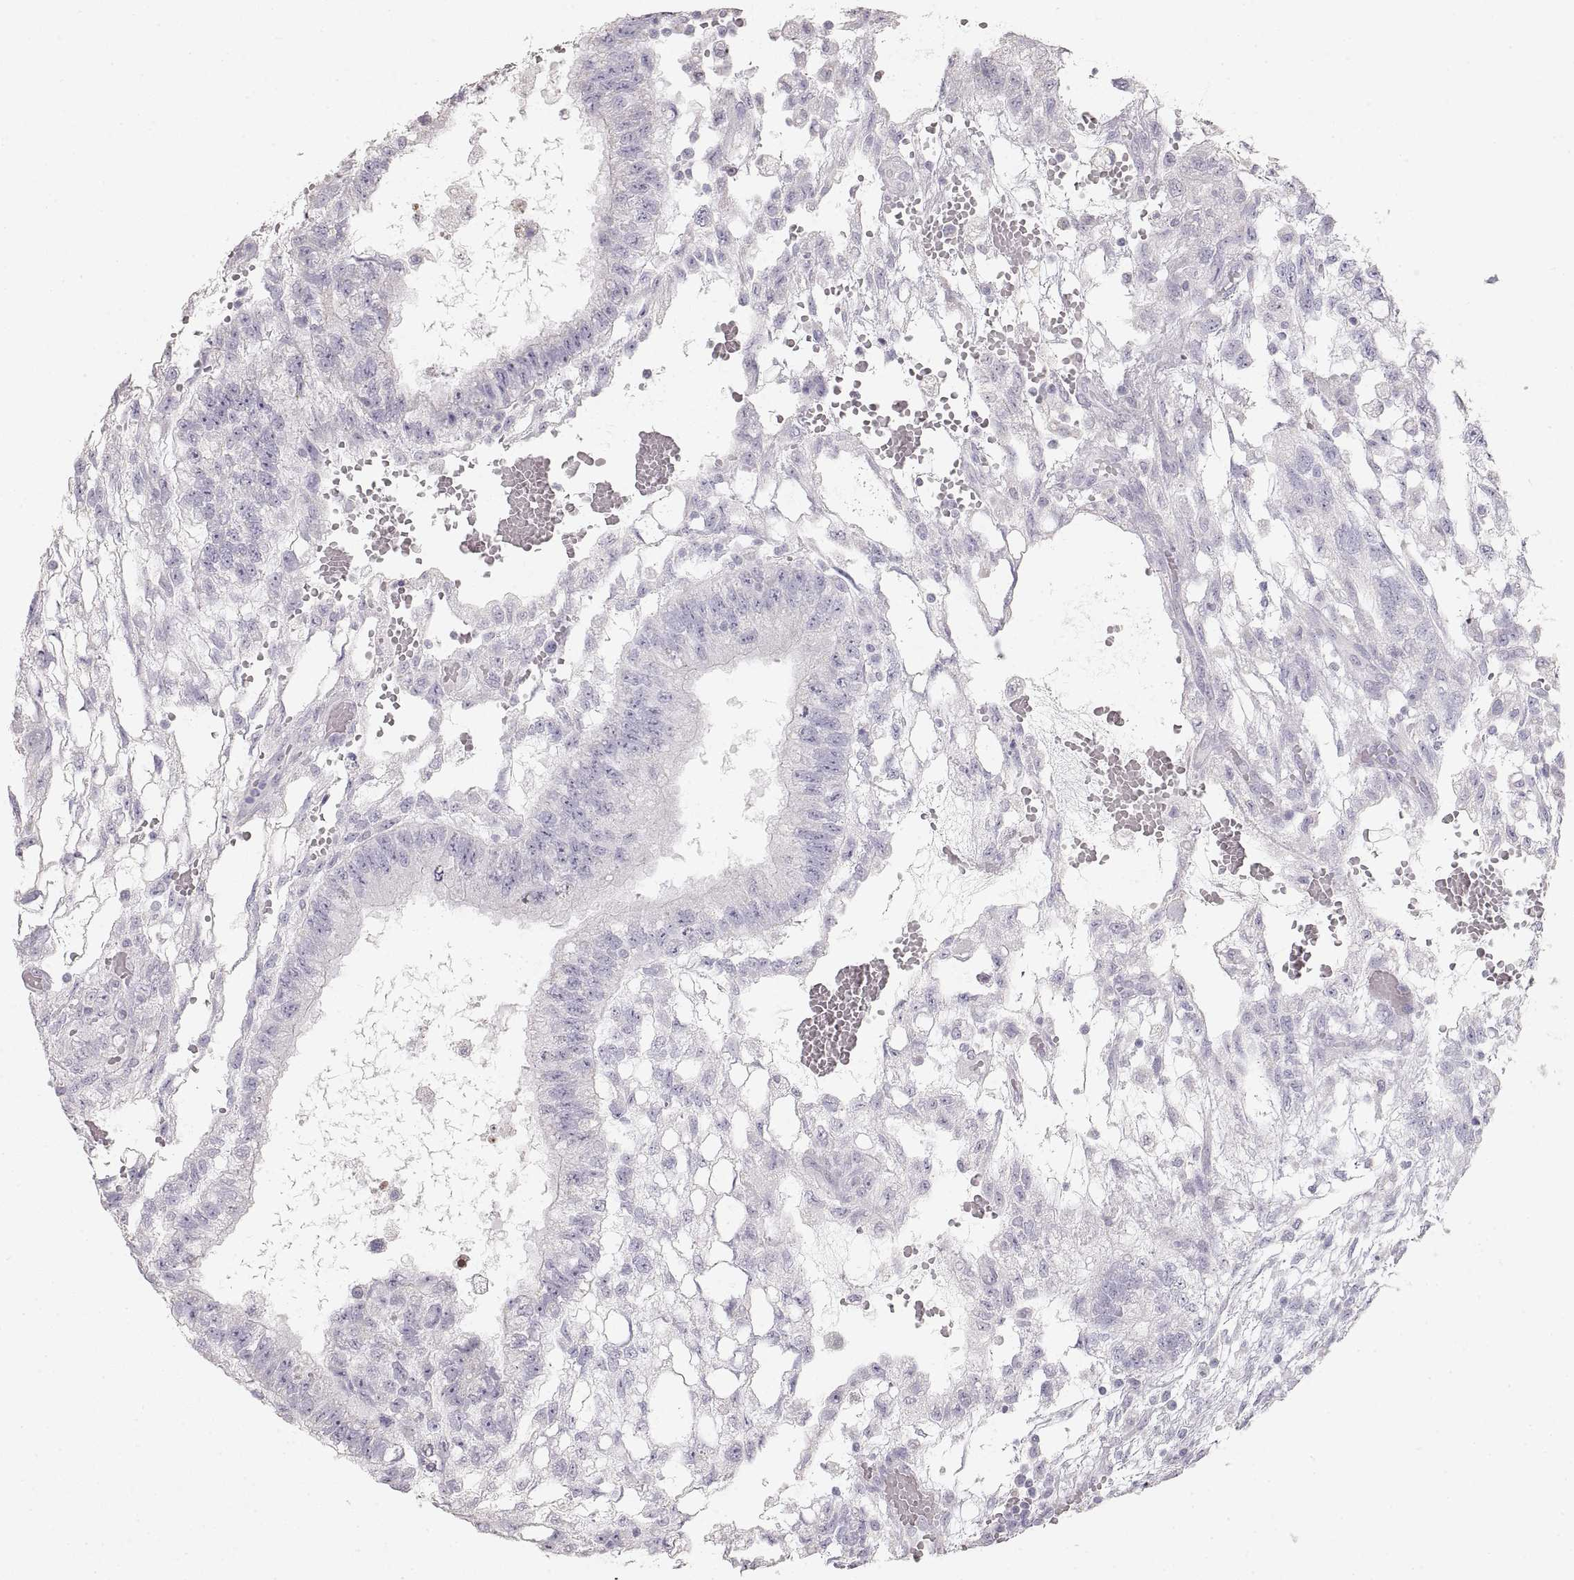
{"staining": {"intensity": "negative", "quantity": "none", "location": "none"}, "tissue": "testis cancer", "cell_type": "Tumor cells", "image_type": "cancer", "snomed": [{"axis": "morphology", "description": "Carcinoma, Embryonal, NOS"}, {"axis": "topography", "description": "Testis"}], "caption": "This photomicrograph is of testis cancer (embryonal carcinoma) stained with IHC to label a protein in brown with the nuclei are counter-stained blue. There is no positivity in tumor cells. Brightfield microscopy of immunohistochemistry (IHC) stained with DAB (brown) and hematoxylin (blue), captured at high magnification.", "gene": "ZP3", "patient": {"sex": "male", "age": 32}}